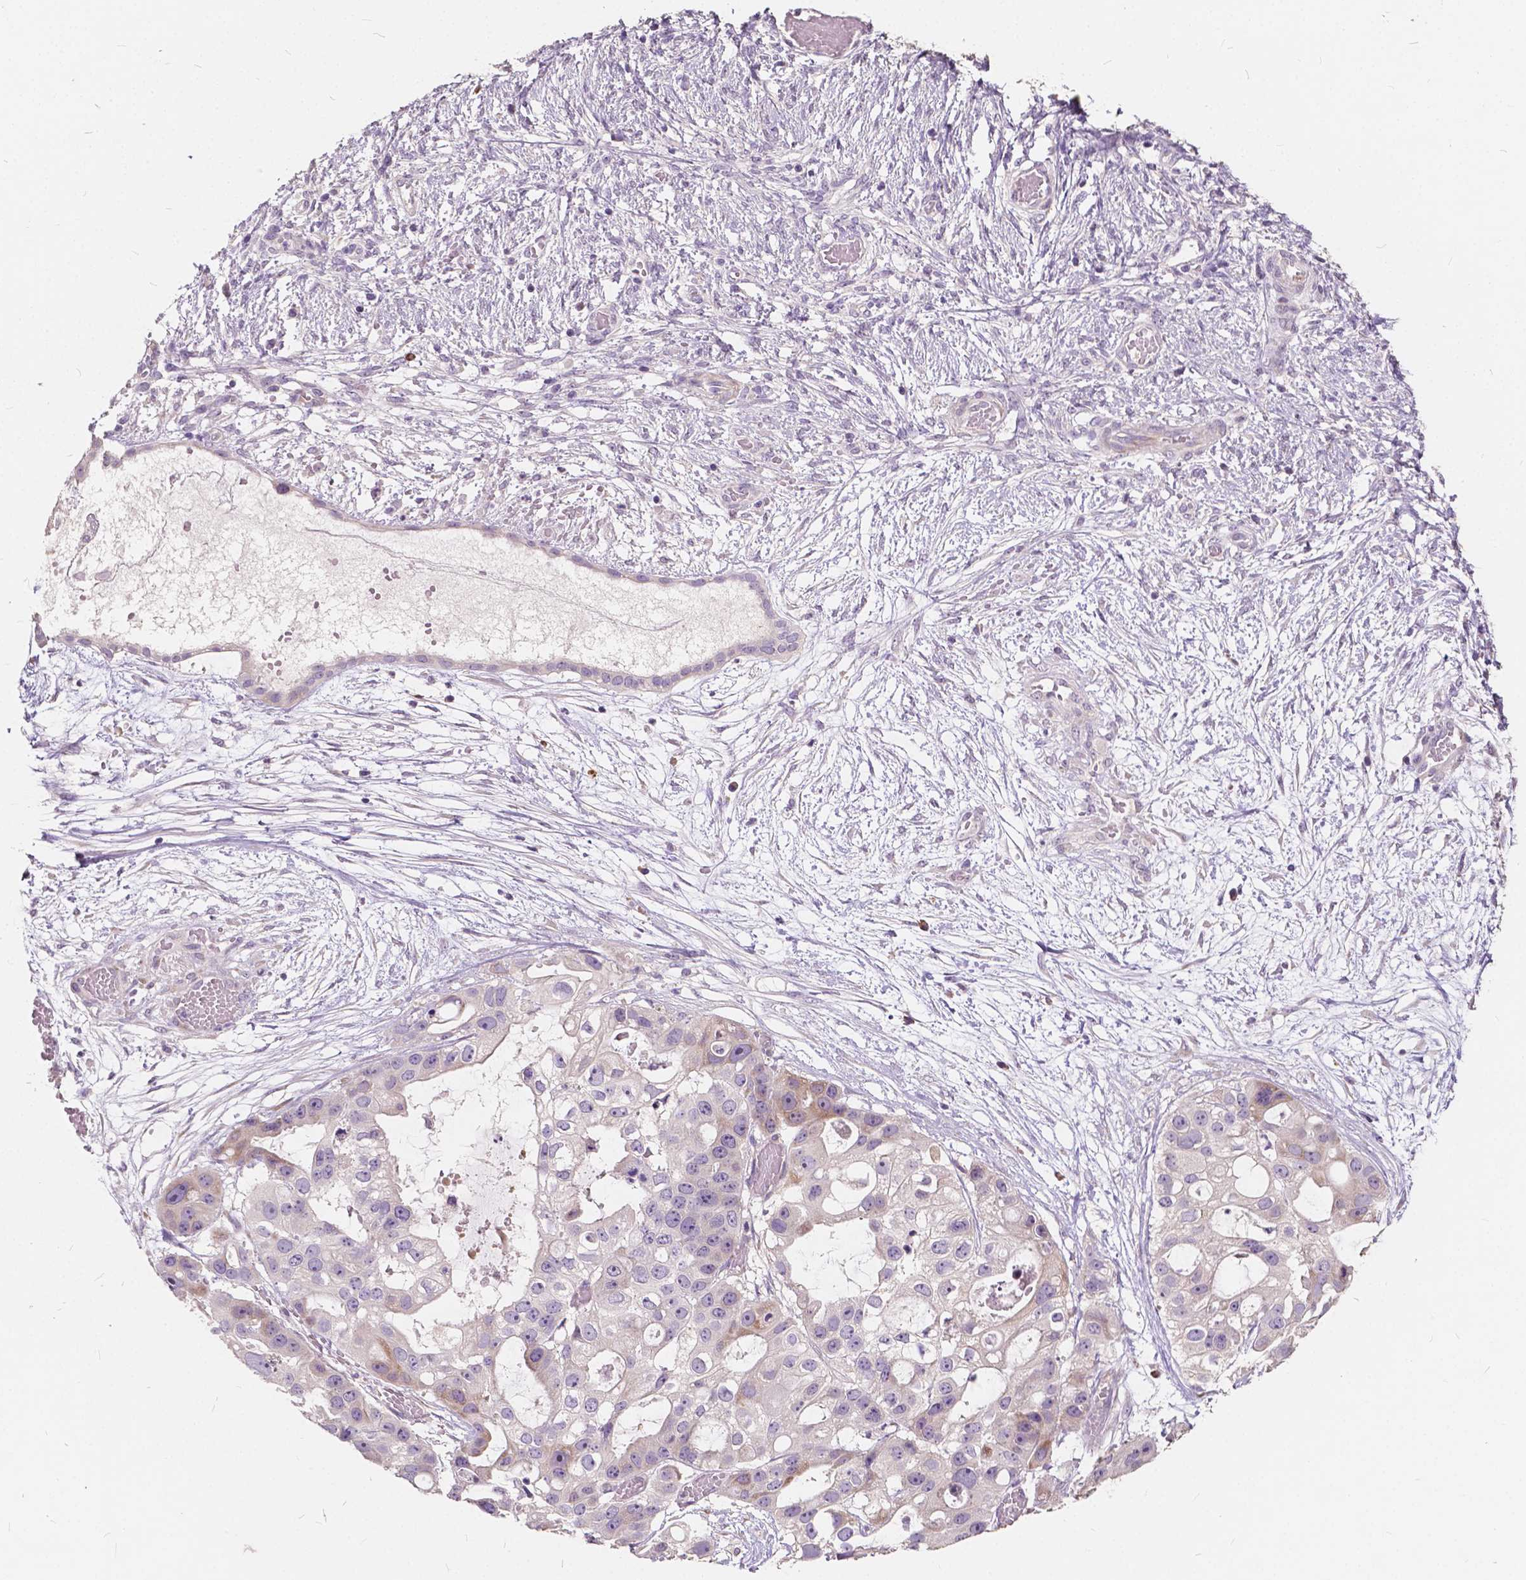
{"staining": {"intensity": "weak", "quantity": "<25%", "location": "cytoplasmic/membranous"}, "tissue": "ovarian cancer", "cell_type": "Tumor cells", "image_type": "cancer", "snomed": [{"axis": "morphology", "description": "Cystadenocarcinoma, serous, NOS"}, {"axis": "topography", "description": "Ovary"}], "caption": "This is an immunohistochemistry micrograph of ovarian cancer. There is no expression in tumor cells.", "gene": "SLC7A8", "patient": {"sex": "female", "age": 56}}